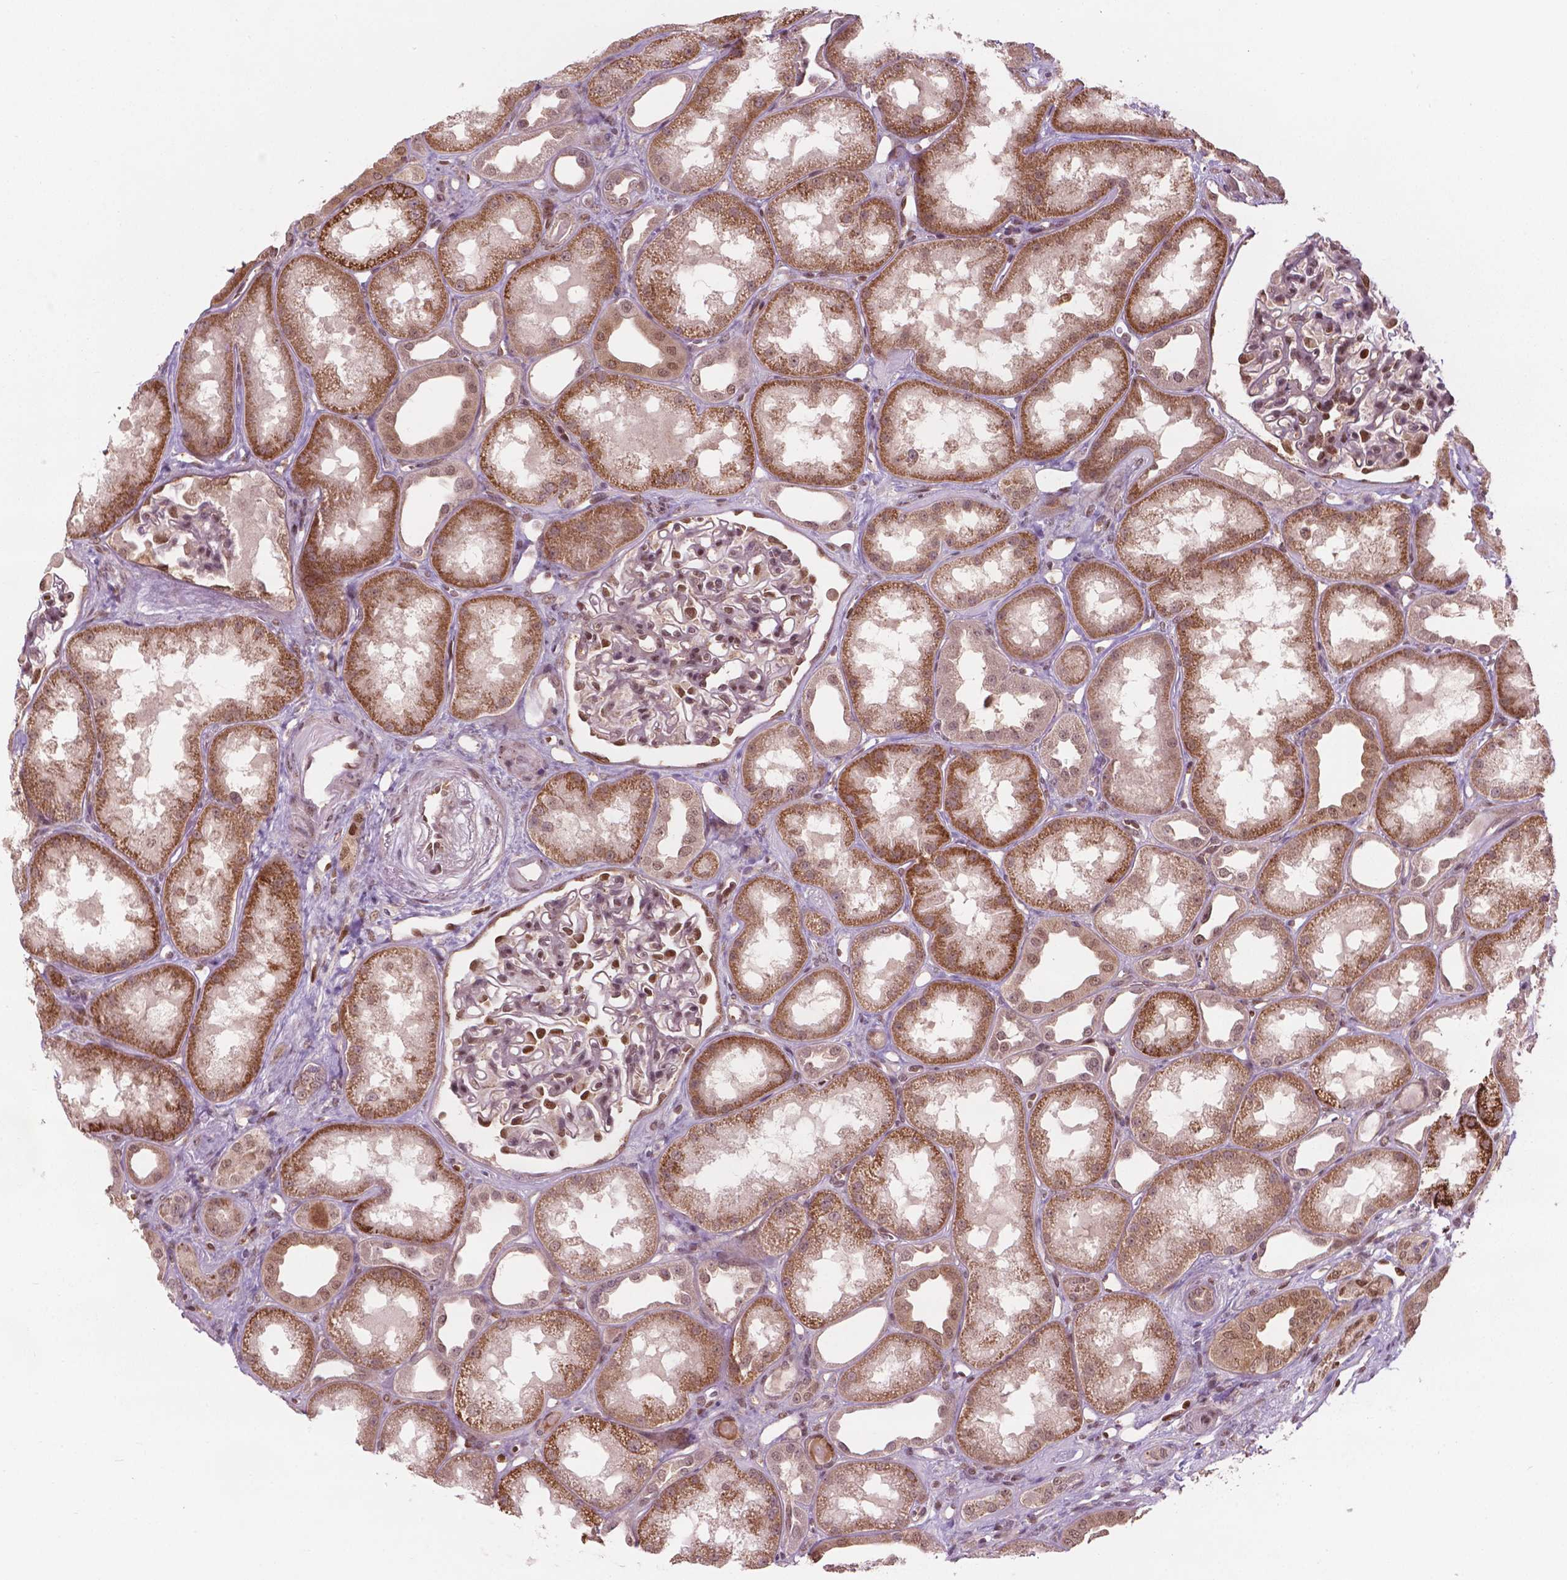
{"staining": {"intensity": "moderate", "quantity": "25%-75%", "location": "cytoplasmic/membranous,nuclear"}, "tissue": "kidney", "cell_type": "Cells in glomeruli", "image_type": "normal", "snomed": [{"axis": "morphology", "description": "Normal tissue, NOS"}, {"axis": "topography", "description": "Kidney"}], "caption": "Immunohistochemistry (IHC) image of normal kidney: human kidney stained using immunohistochemistry (IHC) reveals medium levels of moderate protein expression localized specifically in the cytoplasmic/membranous,nuclear of cells in glomeruli, appearing as a cytoplasmic/membranous,nuclear brown color.", "gene": "NFAT5", "patient": {"sex": "male", "age": 61}}